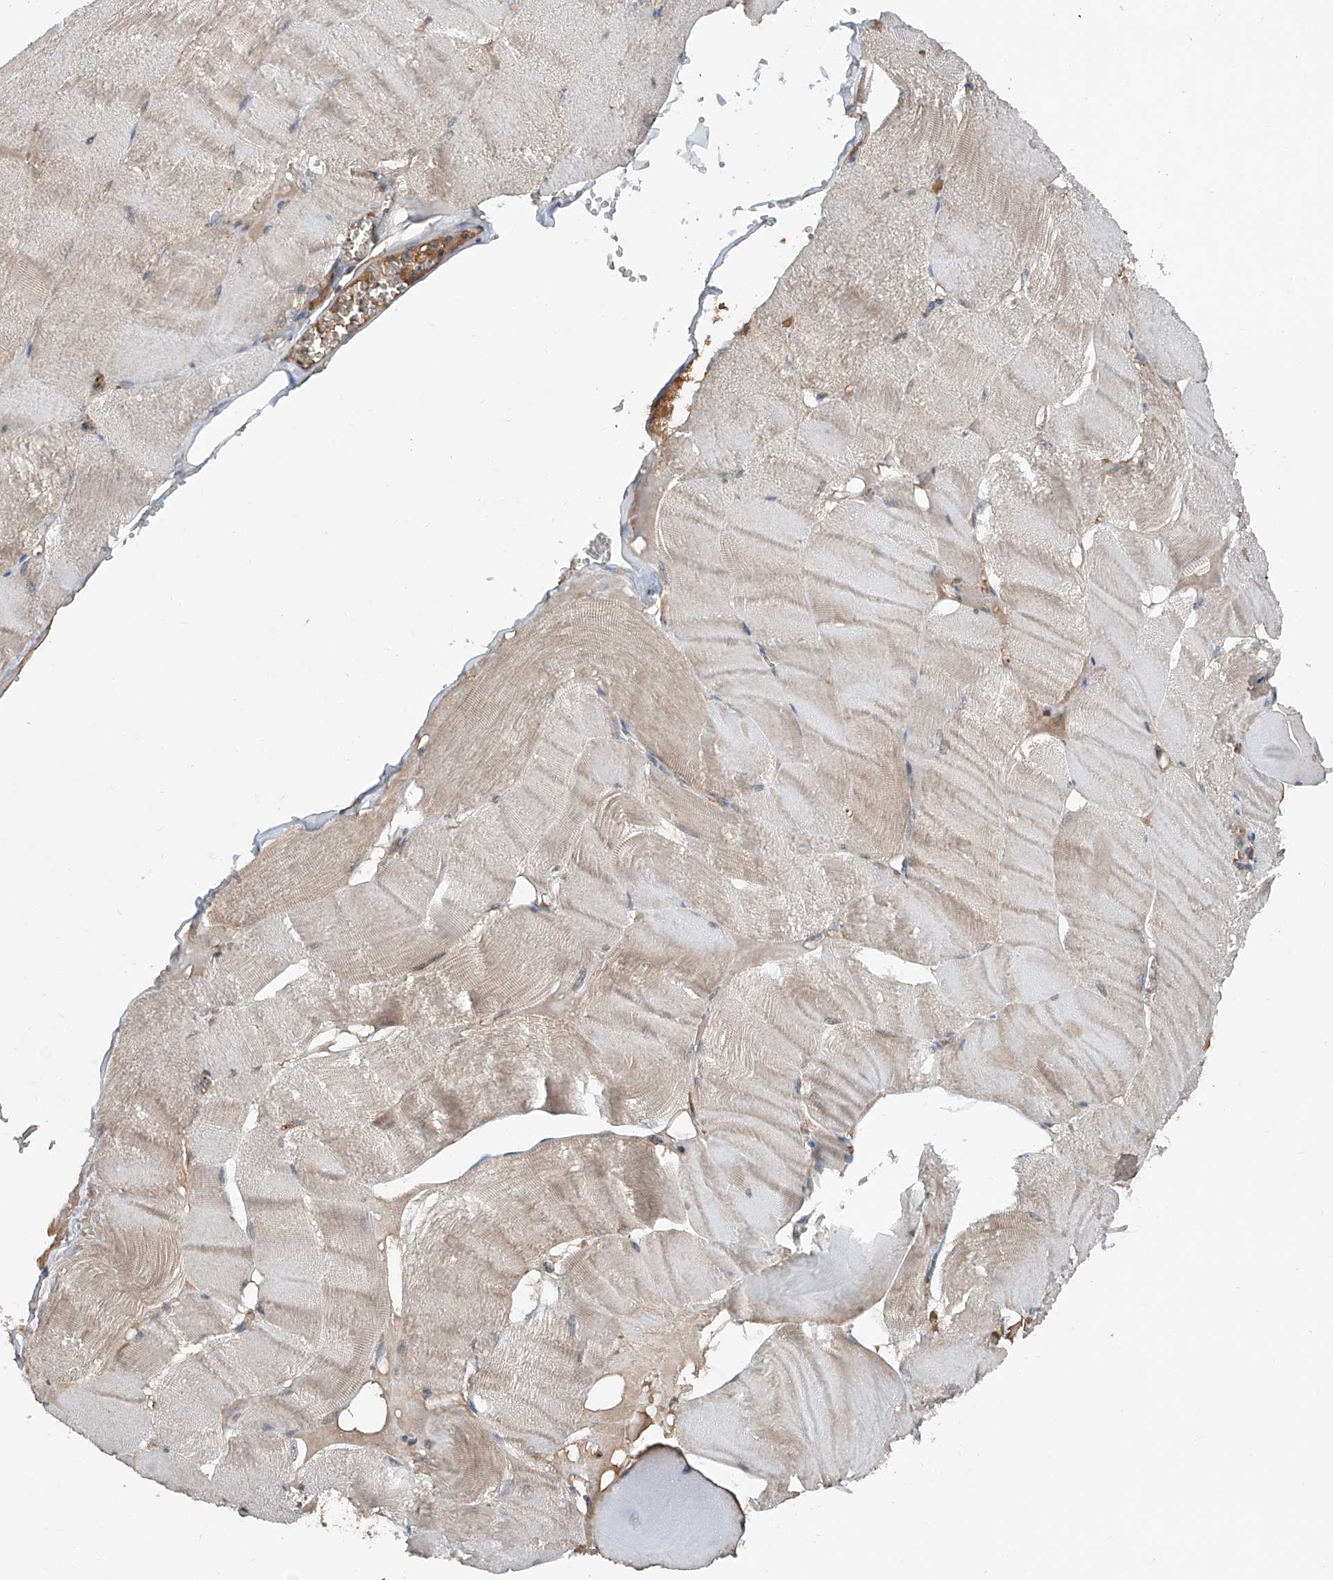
{"staining": {"intensity": "weak", "quantity": ">75%", "location": "cytoplasmic/membranous"}, "tissue": "skeletal muscle", "cell_type": "Myocytes", "image_type": "normal", "snomed": [{"axis": "morphology", "description": "Normal tissue, NOS"}, {"axis": "morphology", "description": "Basal cell carcinoma"}, {"axis": "topography", "description": "Skeletal muscle"}], "caption": "IHC (DAB) staining of unremarkable human skeletal muscle demonstrates weak cytoplasmic/membranous protein positivity in approximately >75% of myocytes.", "gene": "ADAM23", "patient": {"sex": "female", "age": 64}}